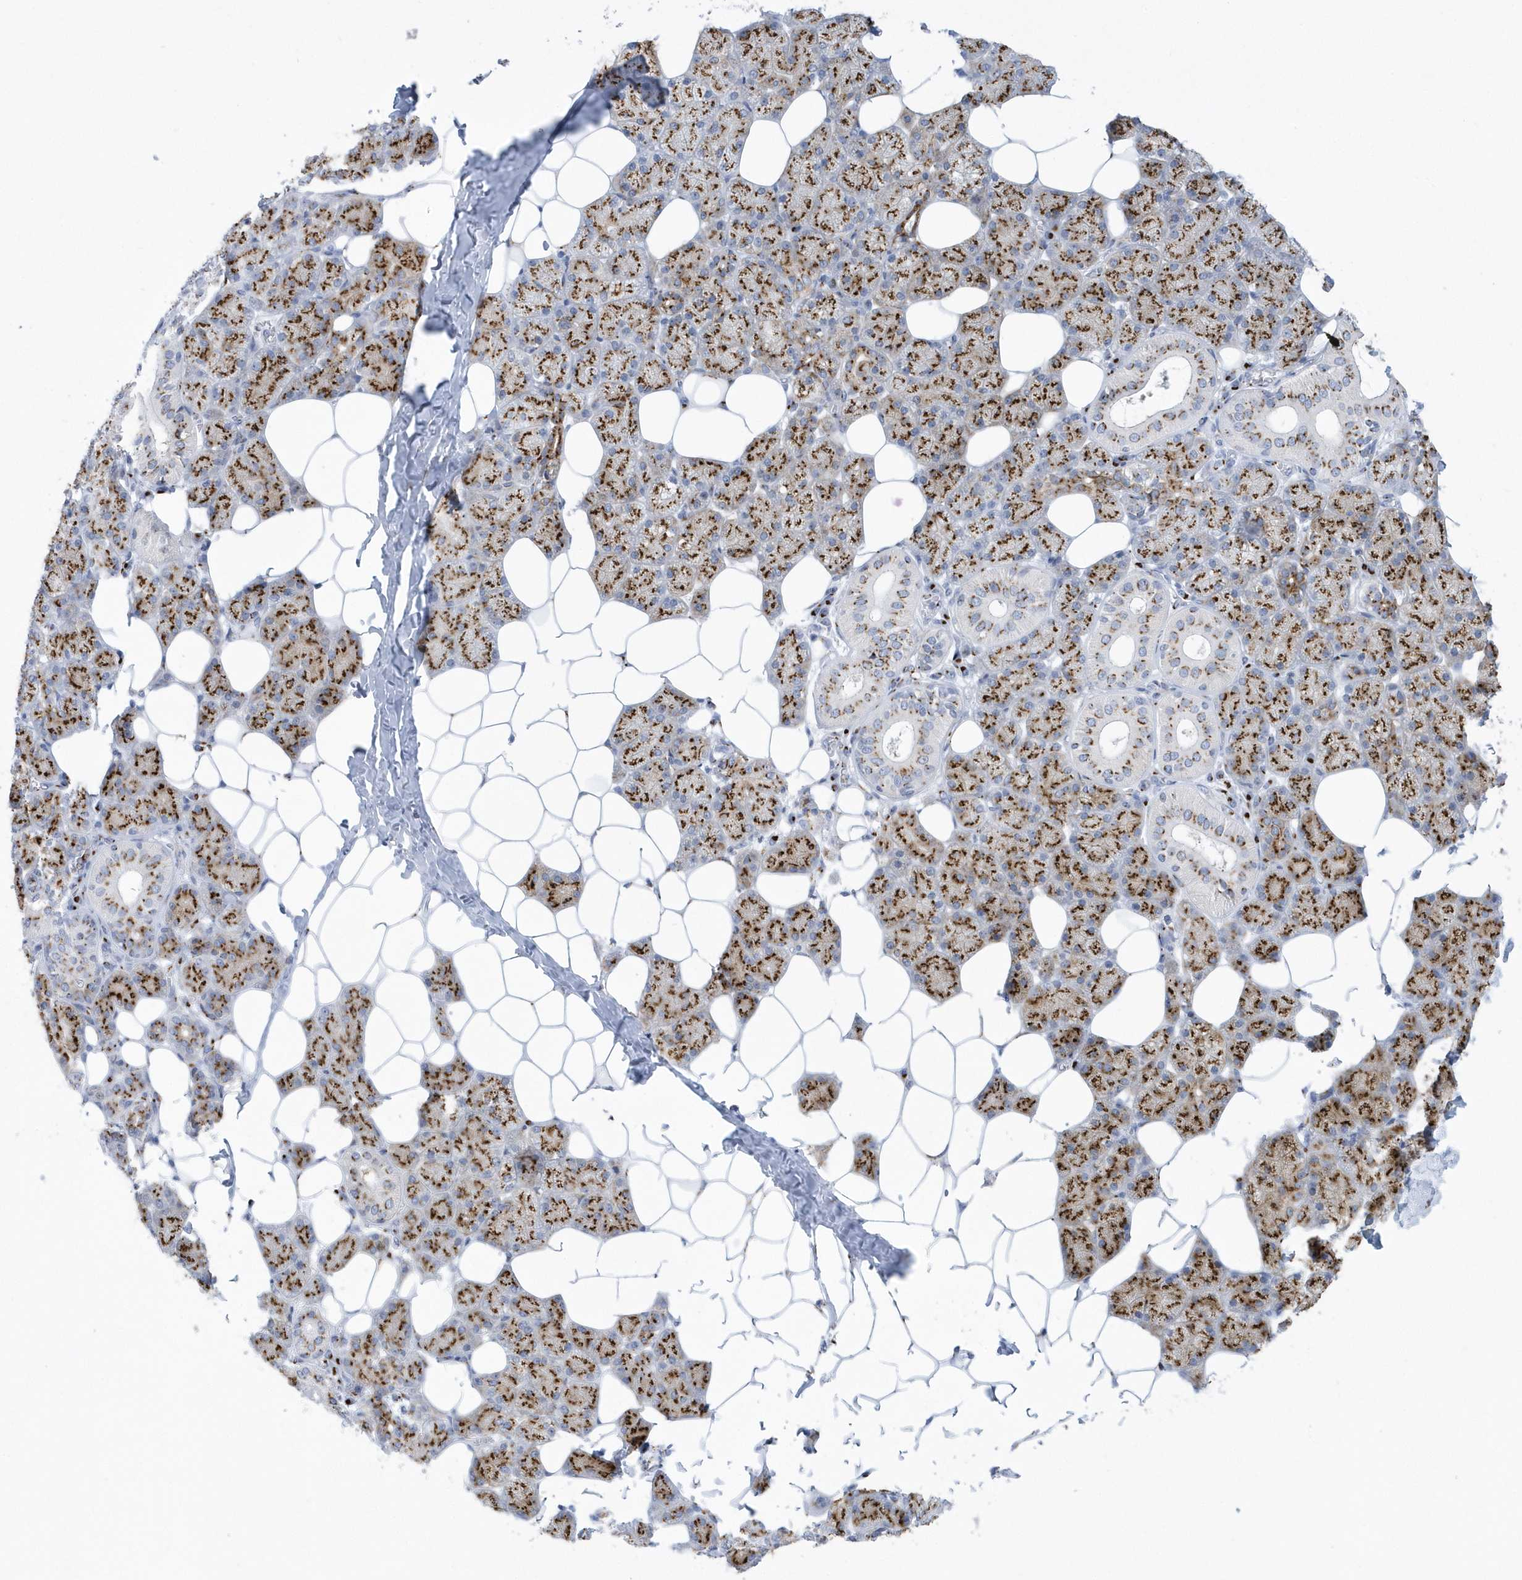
{"staining": {"intensity": "moderate", "quantity": ">75%", "location": "cytoplasmic/membranous"}, "tissue": "salivary gland", "cell_type": "Glandular cells", "image_type": "normal", "snomed": [{"axis": "morphology", "description": "Normal tissue, NOS"}, {"axis": "topography", "description": "Salivary gland"}], "caption": "Immunohistochemistry of unremarkable human salivary gland reveals medium levels of moderate cytoplasmic/membranous positivity in about >75% of glandular cells. (DAB IHC, brown staining for protein, blue staining for nuclei).", "gene": "SLX9", "patient": {"sex": "female", "age": 33}}